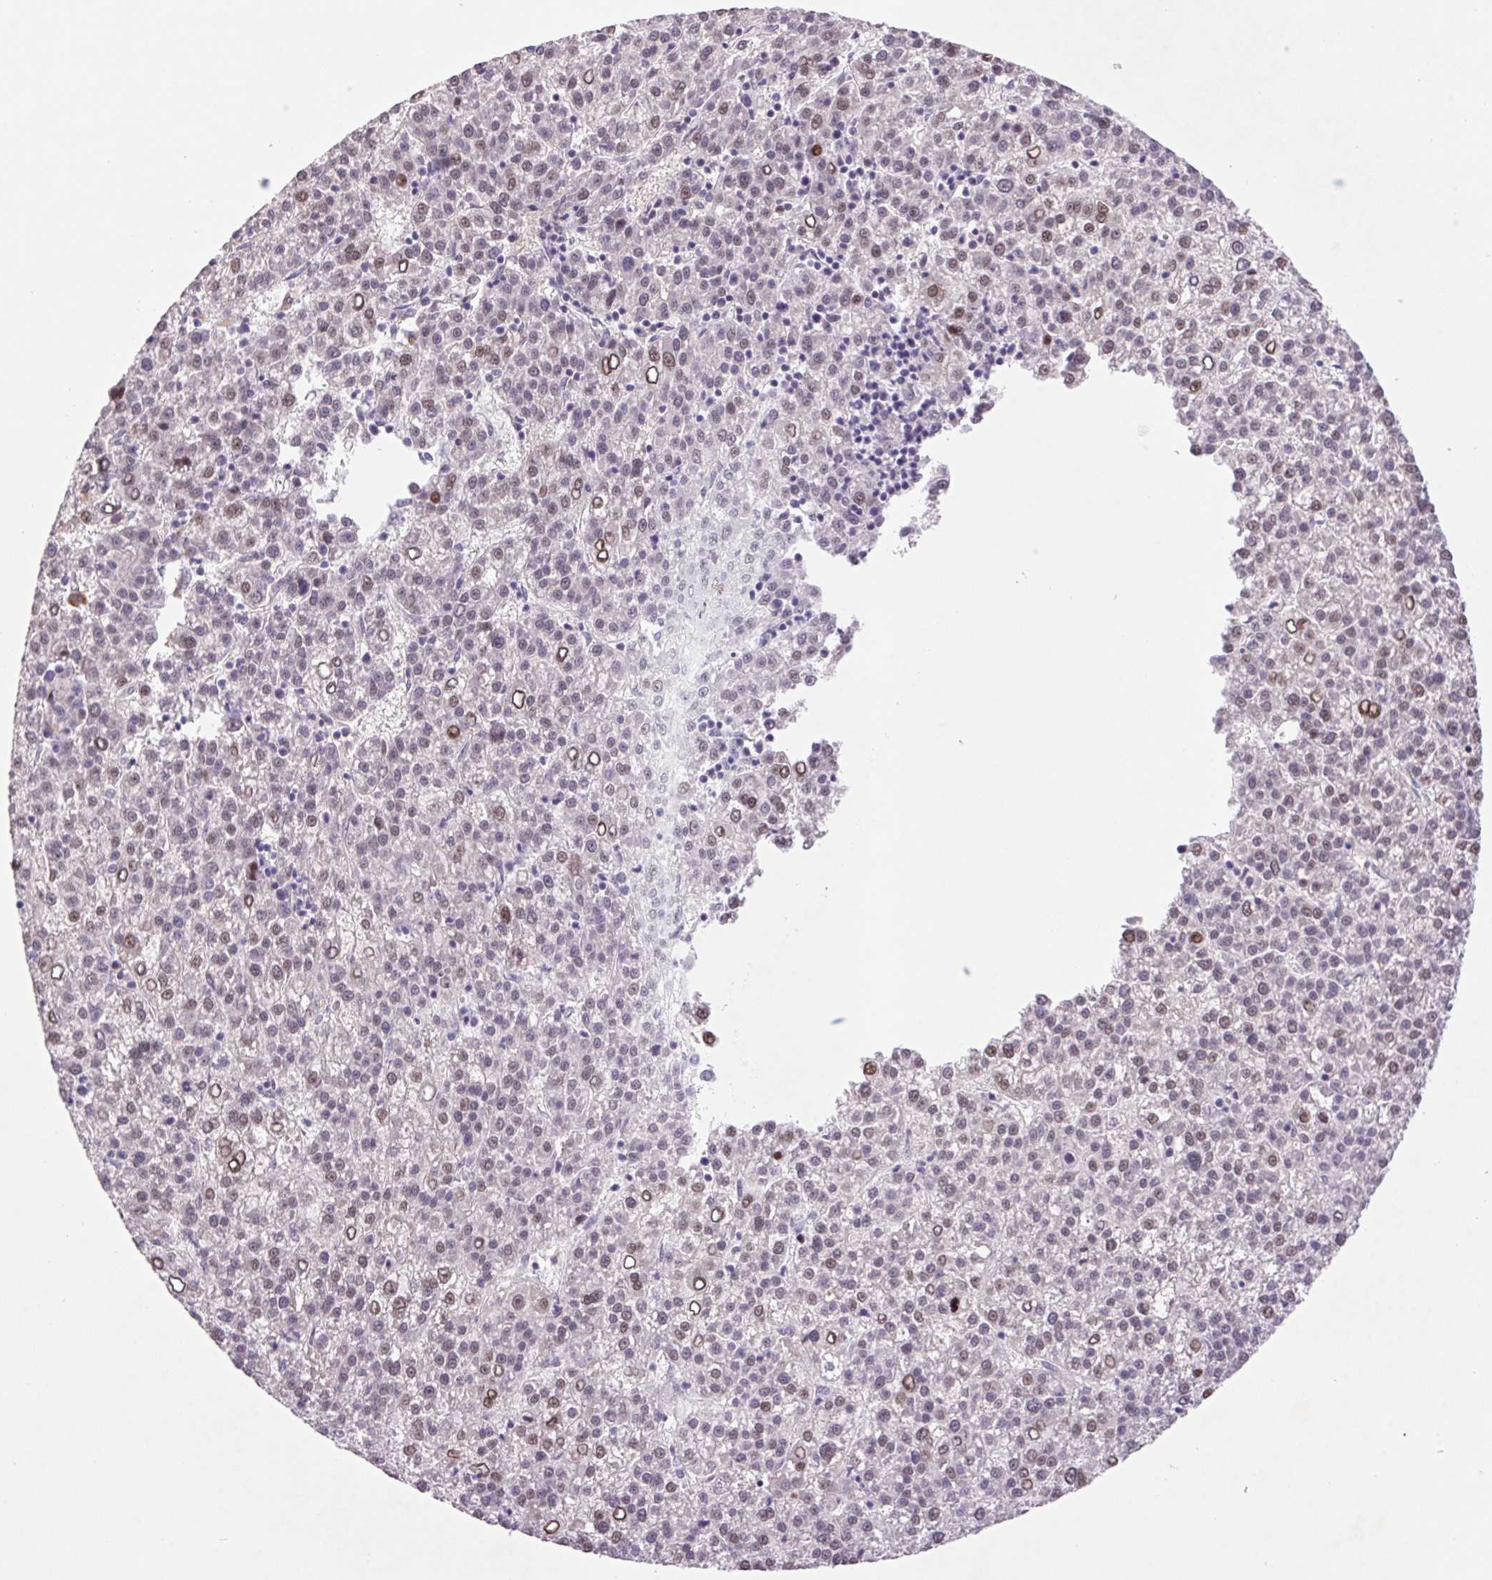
{"staining": {"intensity": "weak", "quantity": "25%-75%", "location": "nuclear"}, "tissue": "liver cancer", "cell_type": "Tumor cells", "image_type": "cancer", "snomed": [{"axis": "morphology", "description": "Carcinoma, Hepatocellular, NOS"}, {"axis": "topography", "description": "Liver"}], "caption": "Tumor cells reveal weak nuclear staining in about 25%-75% of cells in liver hepatocellular carcinoma.", "gene": "TRDN", "patient": {"sex": "female", "age": 58}}